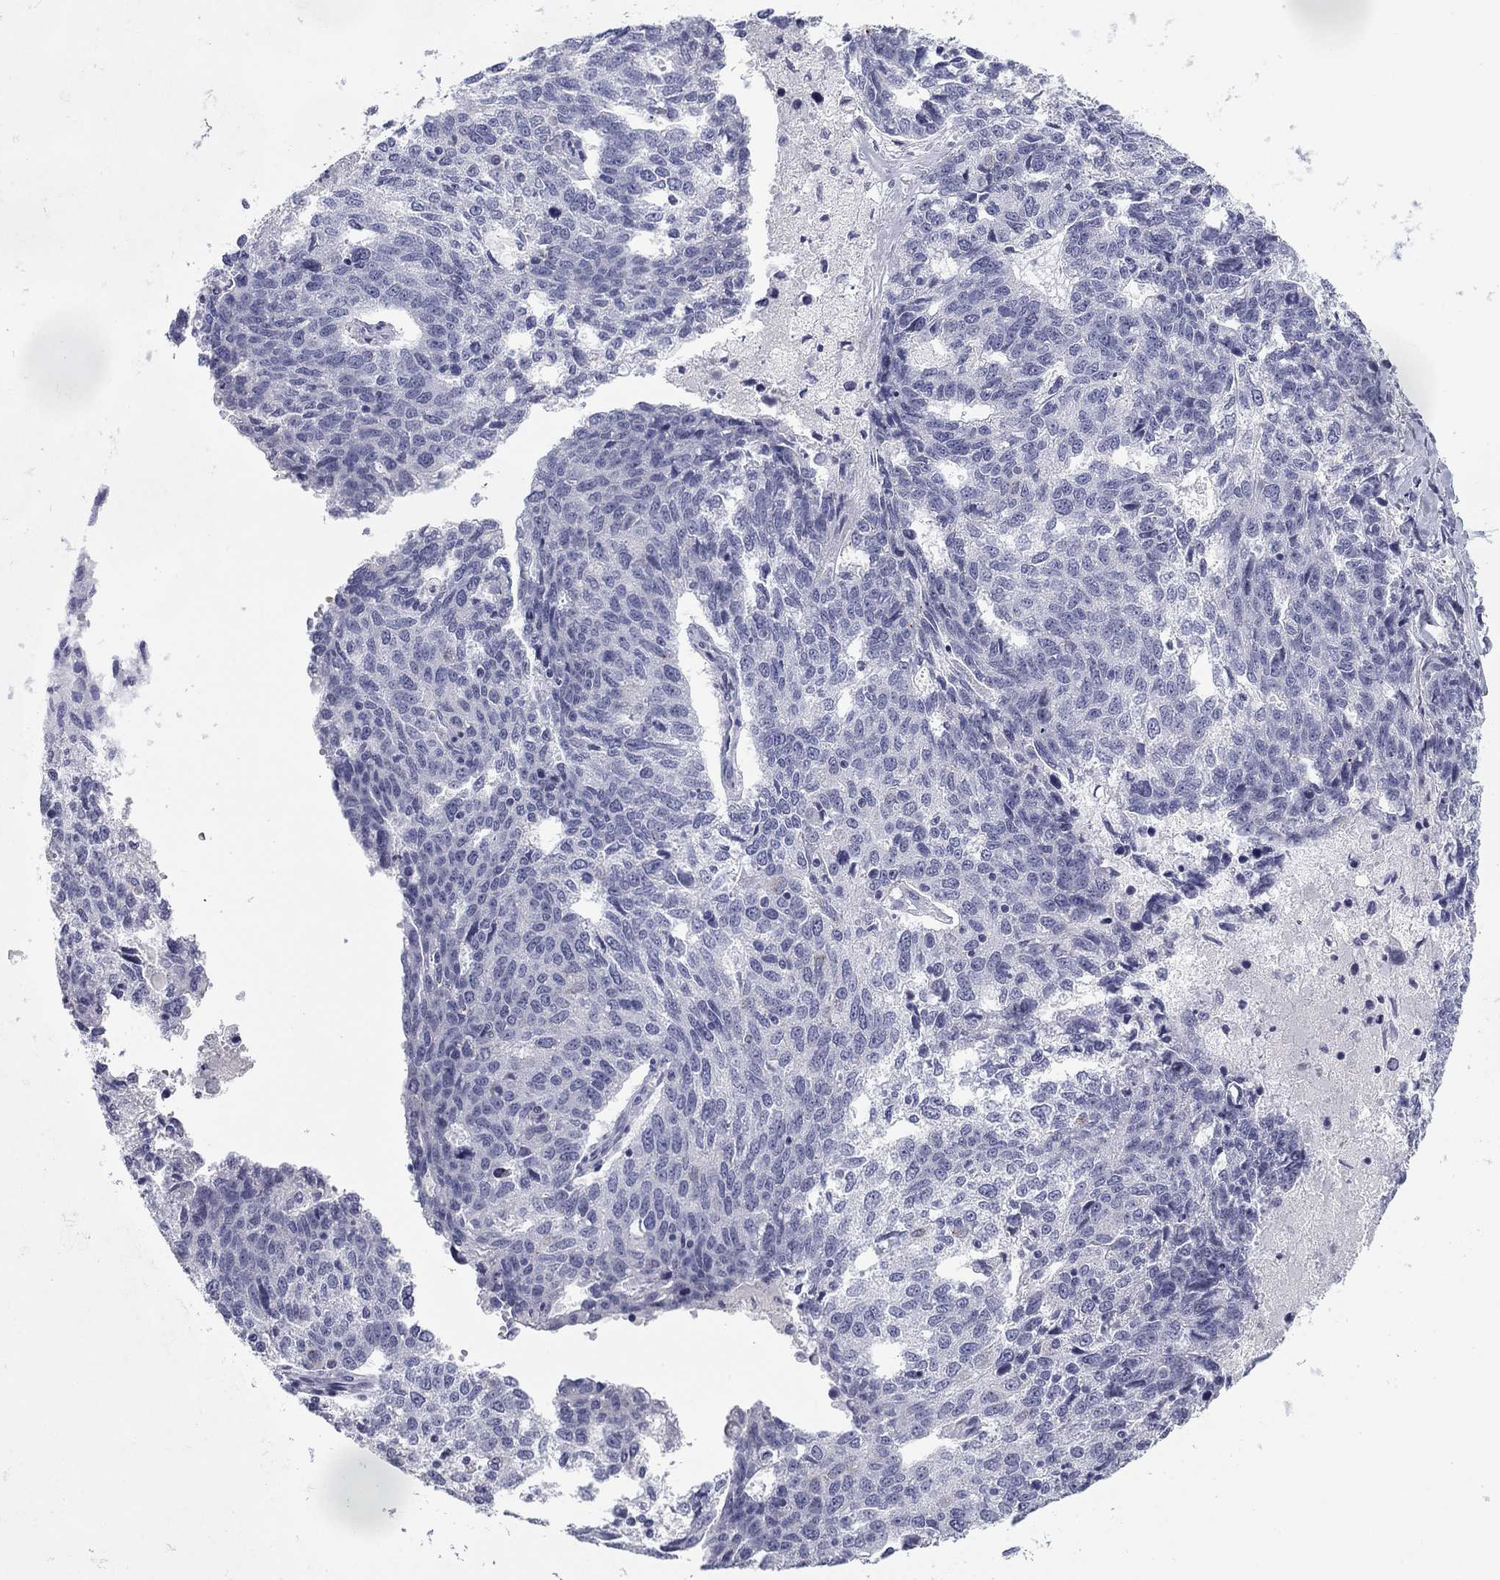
{"staining": {"intensity": "negative", "quantity": "none", "location": "none"}, "tissue": "ovarian cancer", "cell_type": "Tumor cells", "image_type": "cancer", "snomed": [{"axis": "morphology", "description": "Cystadenocarcinoma, serous, NOS"}, {"axis": "topography", "description": "Ovary"}], "caption": "This is an IHC histopathology image of human ovarian cancer. There is no staining in tumor cells.", "gene": "PRPH", "patient": {"sex": "female", "age": 71}}